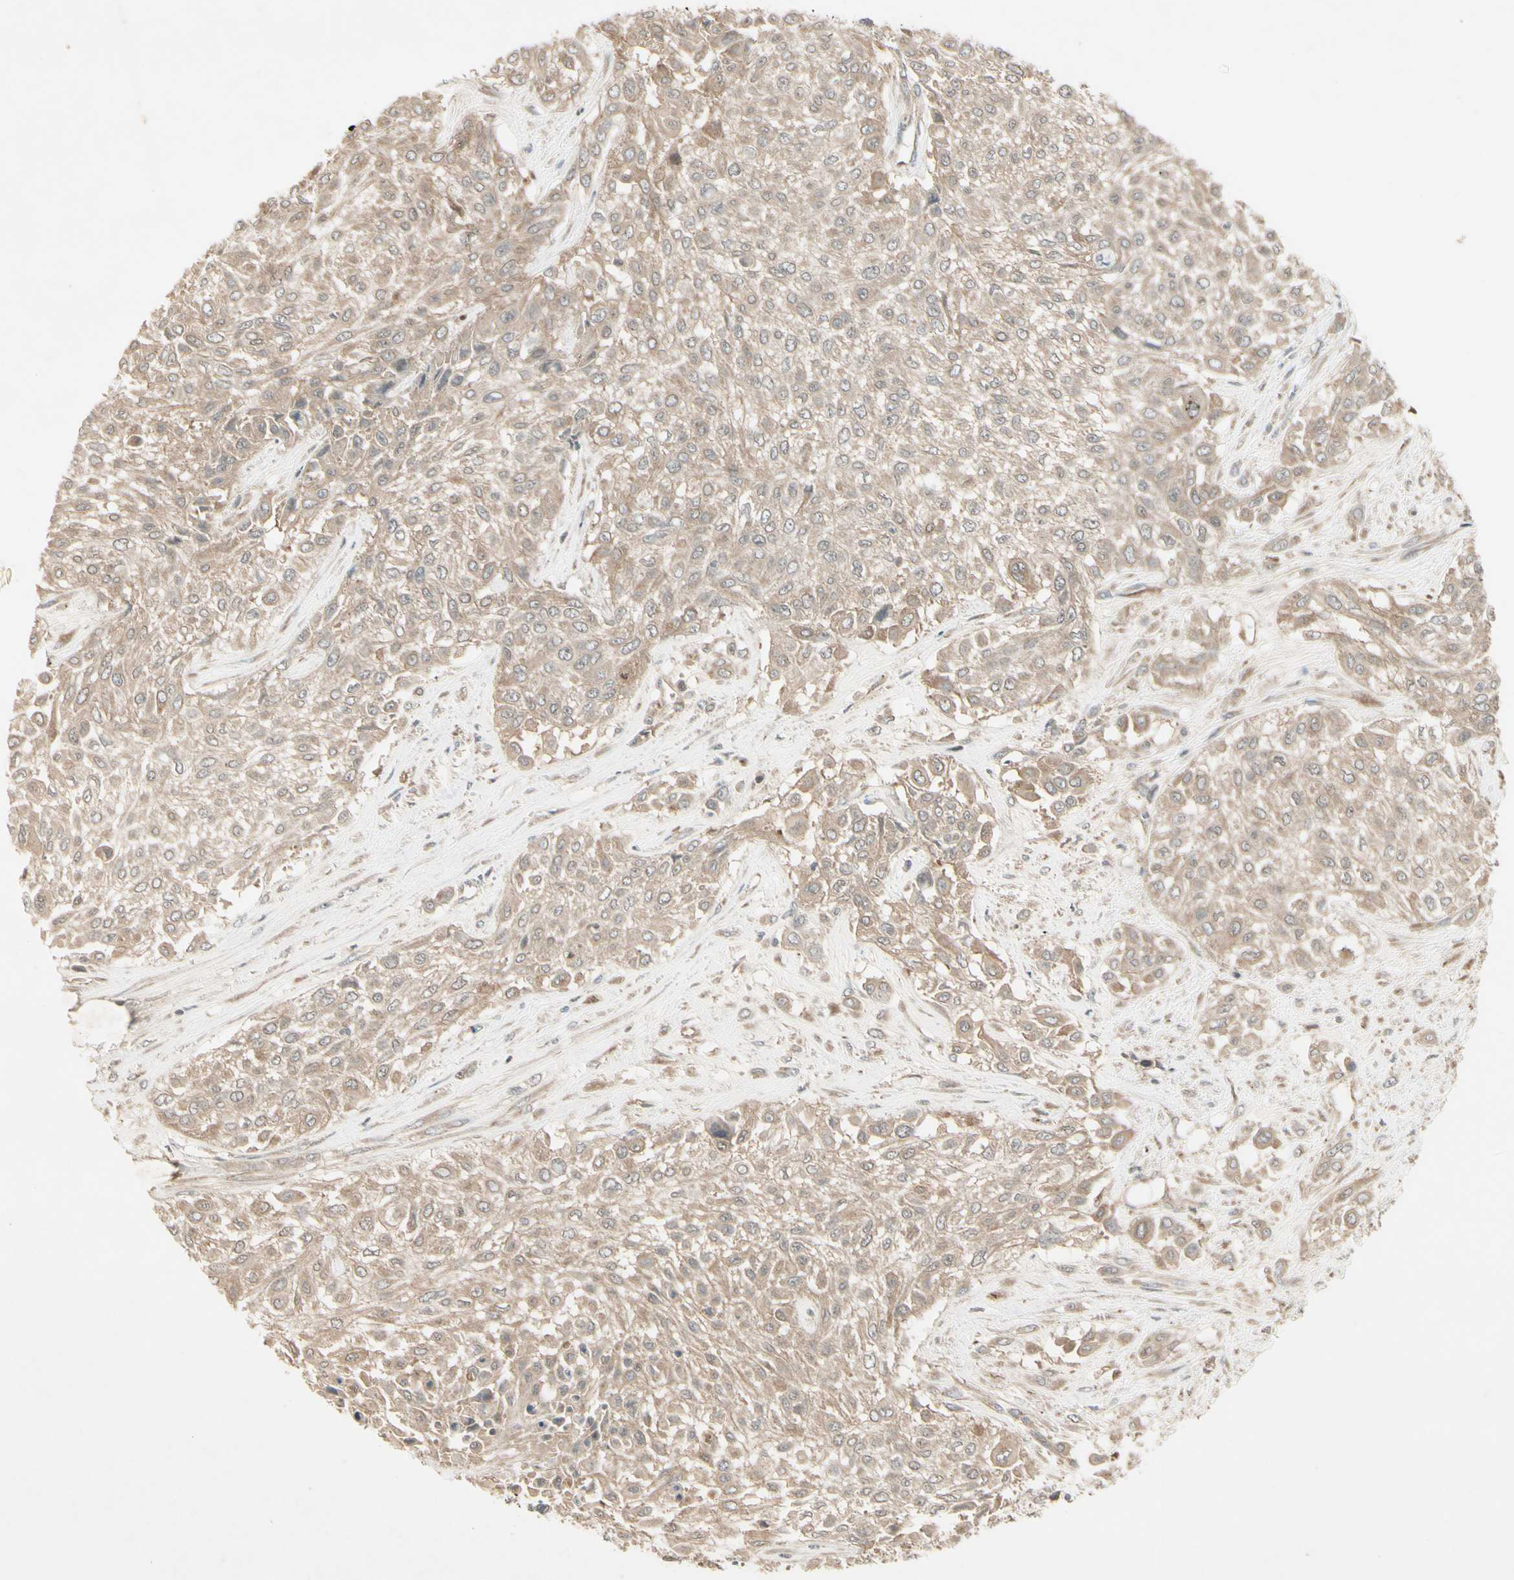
{"staining": {"intensity": "weak", "quantity": ">75%", "location": "cytoplasmic/membranous"}, "tissue": "urothelial cancer", "cell_type": "Tumor cells", "image_type": "cancer", "snomed": [{"axis": "morphology", "description": "Urothelial carcinoma, High grade"}, {"axis": "topography", "description": "Urinary bladder"}], "caption": "Protein expression by immunohistochemistry (IHC) shows weak cytoplasmic/membranous expression in approximately >75% of tumor cells in high-grade urothelial carcinoma.", "gene": "FHDC1", "patient": {"sex": "male", "age": 57}}